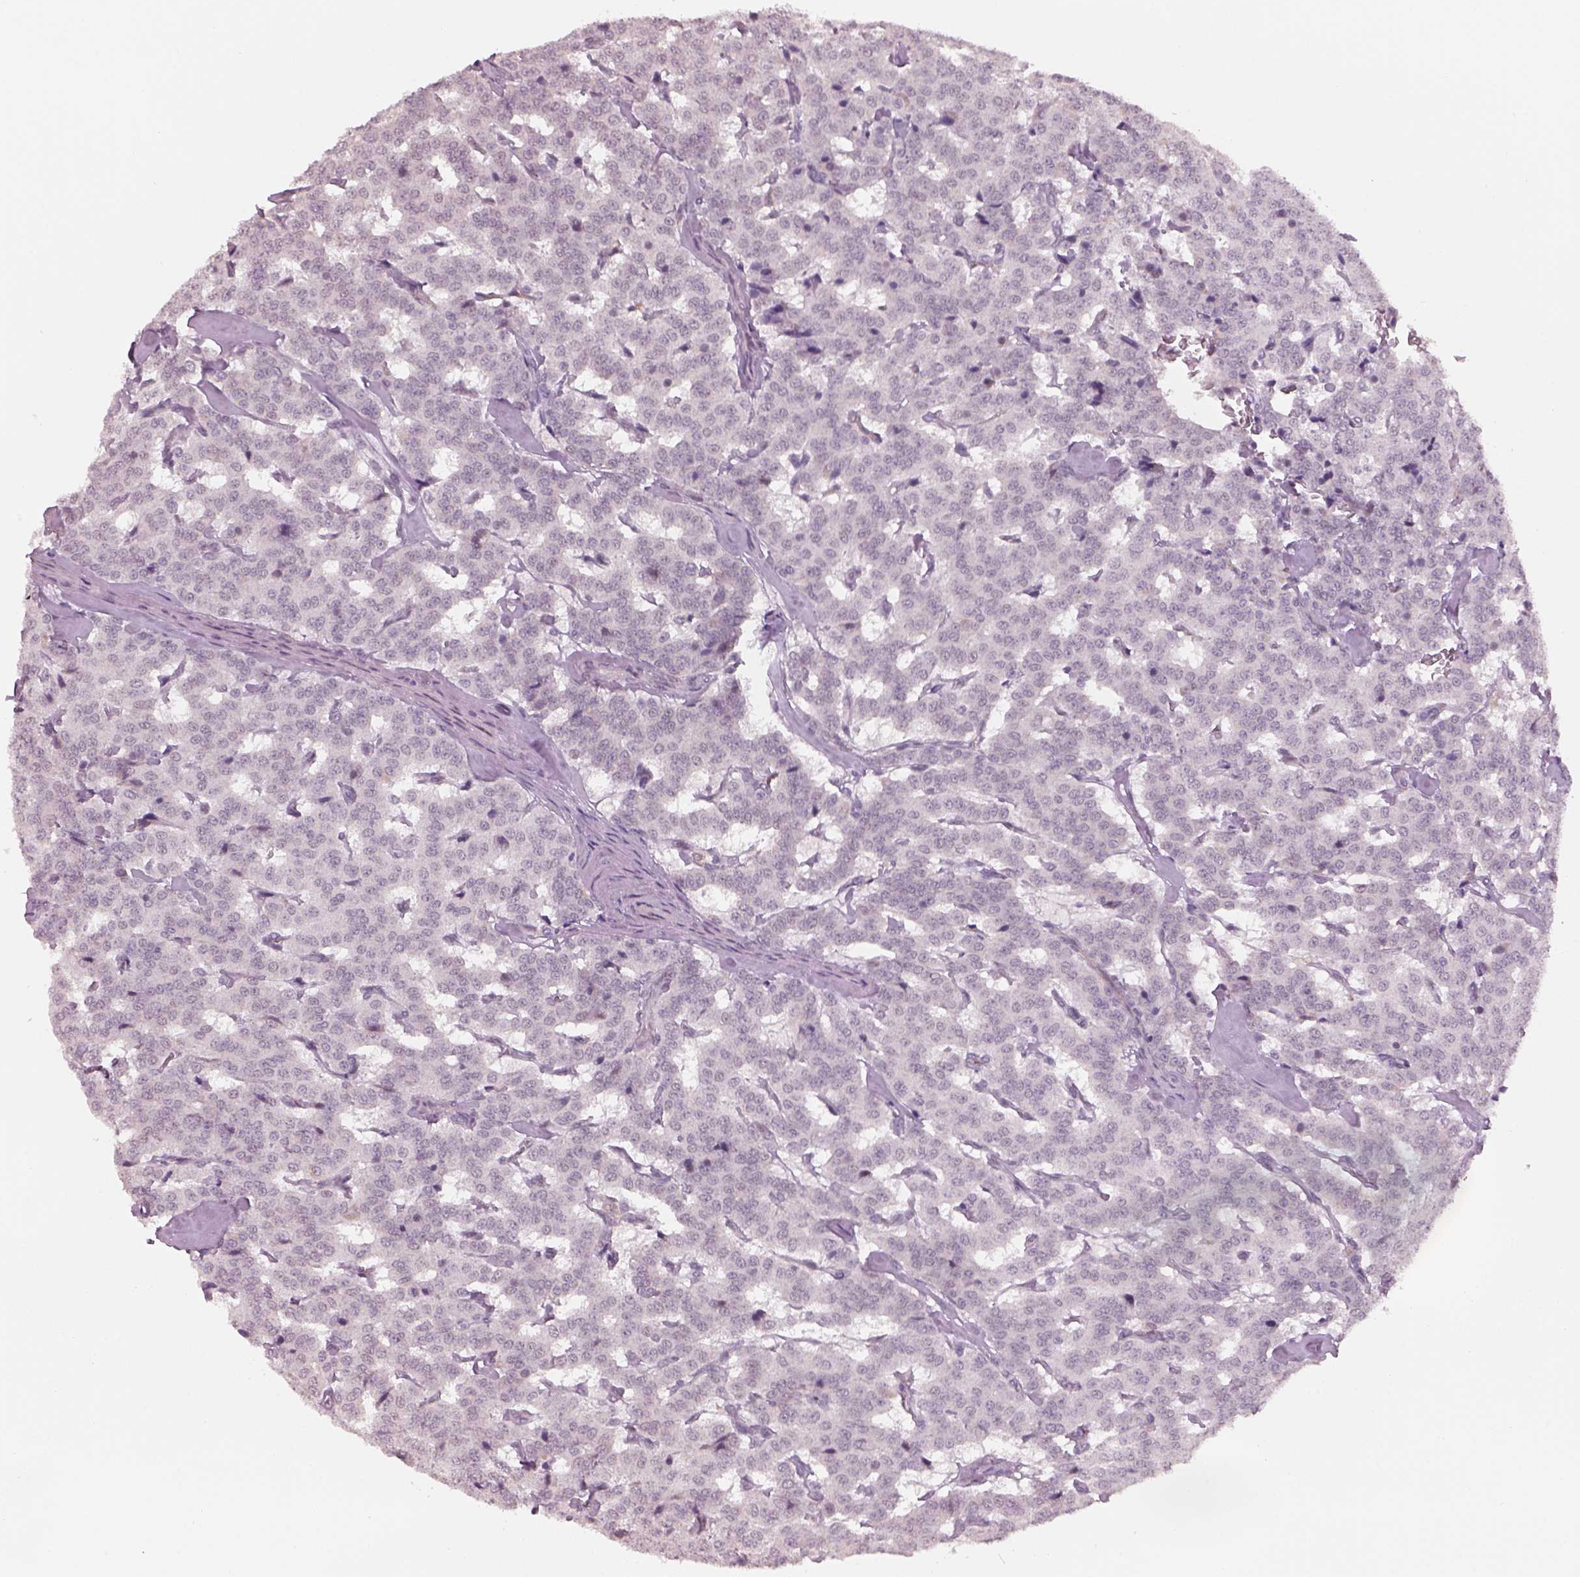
{"staining": {"intensity": "negative", "quantity": "none", "location": "none"}, "tissue": "carcinoid", "cell_type": "Tumor cells", "image_type": "cancer", "snomed": [{"axis": "morphology", "description": "Carcinoid, malignant, NOS"}, {"axis": "topography", "description": "Lung"}], "caption": "High magnification brightfield microscopy of malignant carcinoid stained with DAB (brown) and counterstained with hematoxylin (blue): tumor cells show no significant positivity.", "gene": "NAT8", "patient": {"sex": "female", "age": 46}}